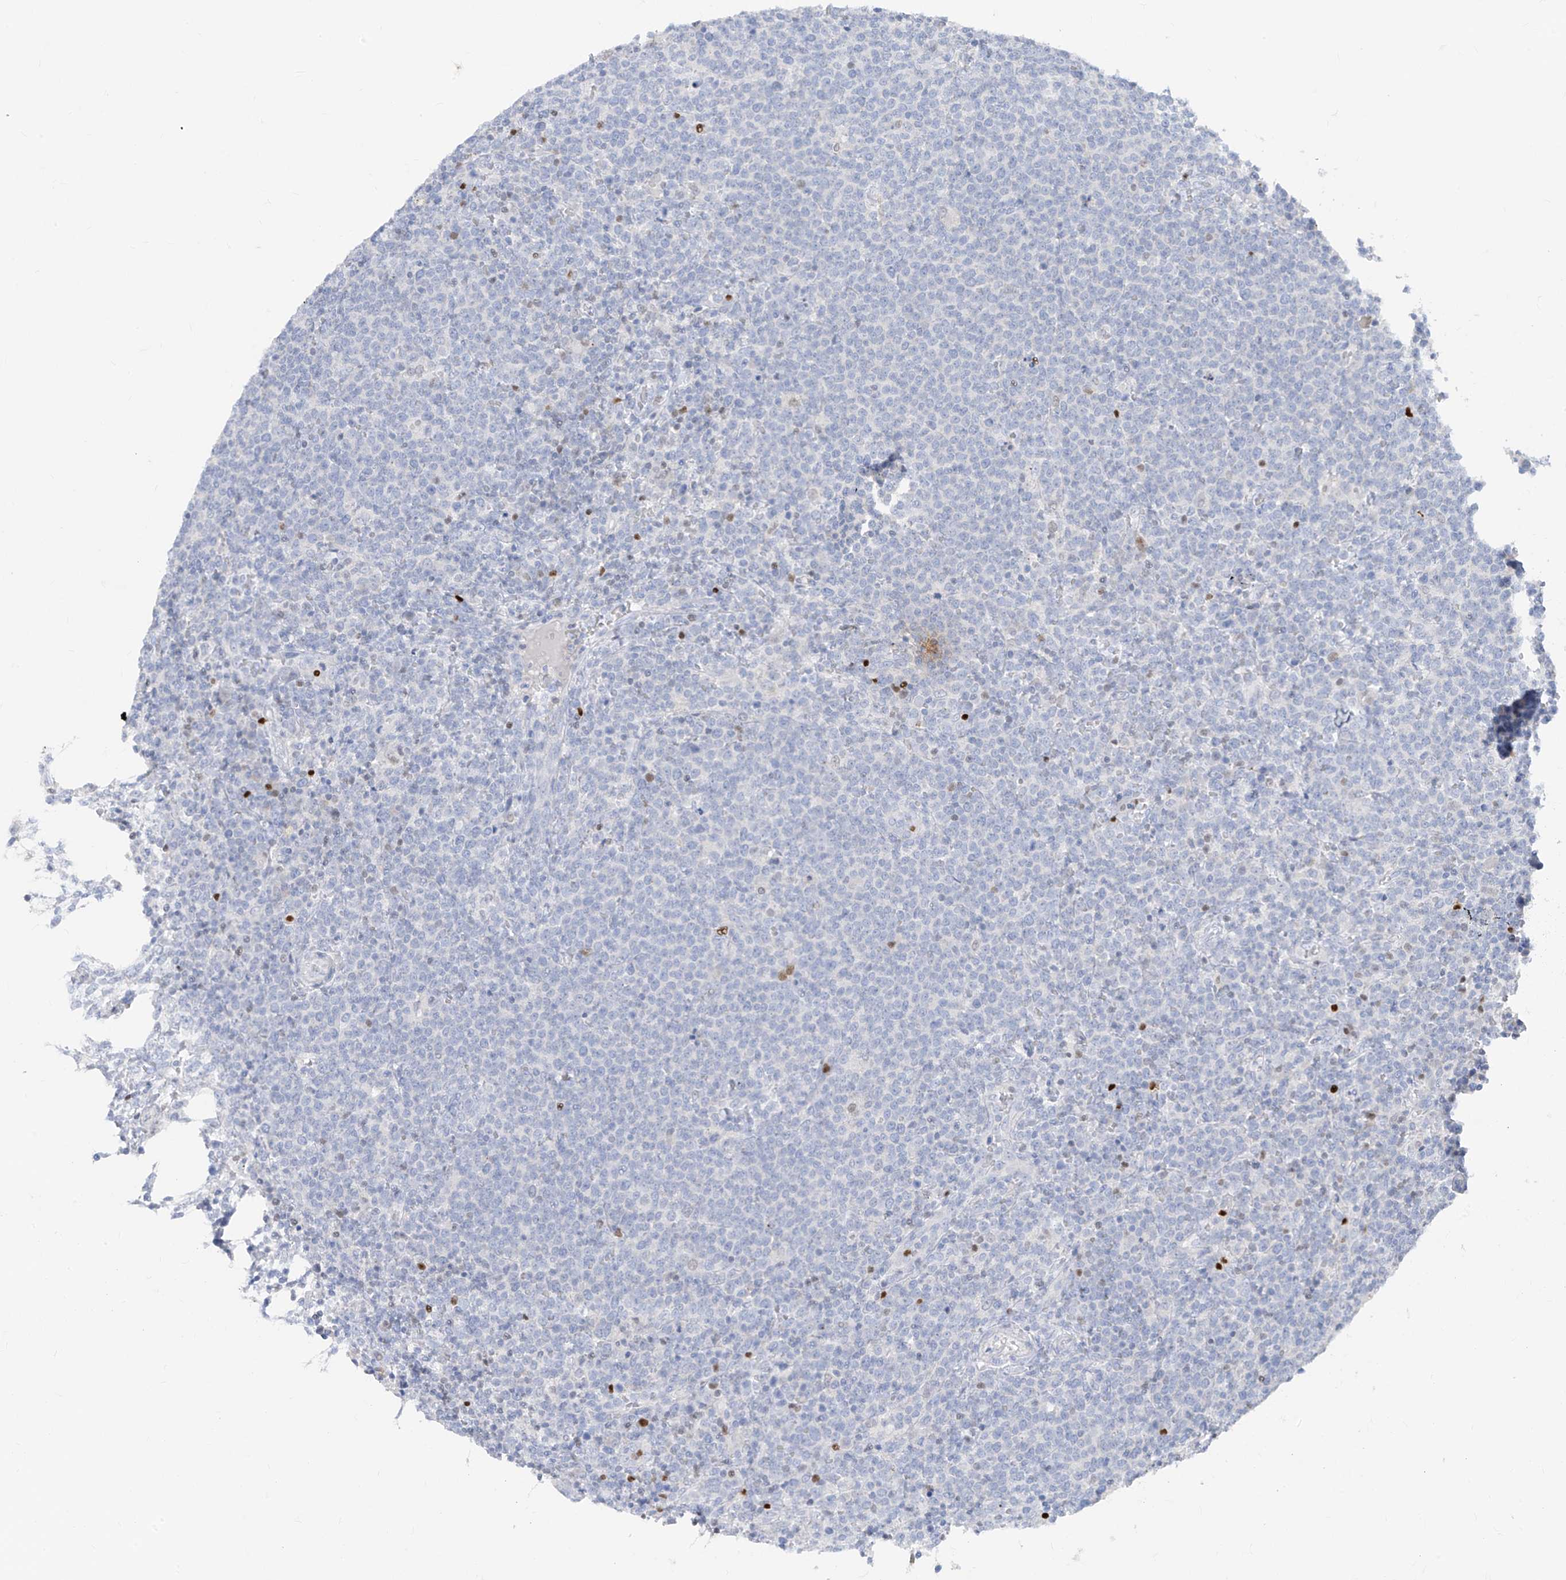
{"staining": {"intensity": "negative", "quantity": "none", "location": "none"}, "tissue": "lymphoma", "cell_type": "Tumor cells", "image_type": "cancer", "snomed": [{"axis": "morphology", "description": "Malignant lymphoma, non-Hodgkin's type, High grade"}, {"axis": "topography", "description": "Lymph node"}], "caption": "Tumor cells show no significant expression in malignant lymphoma, non-Hodgkin's type (high-grade).", "gene": "TBX21", "patient": {"sex": "male", "age": 61}}